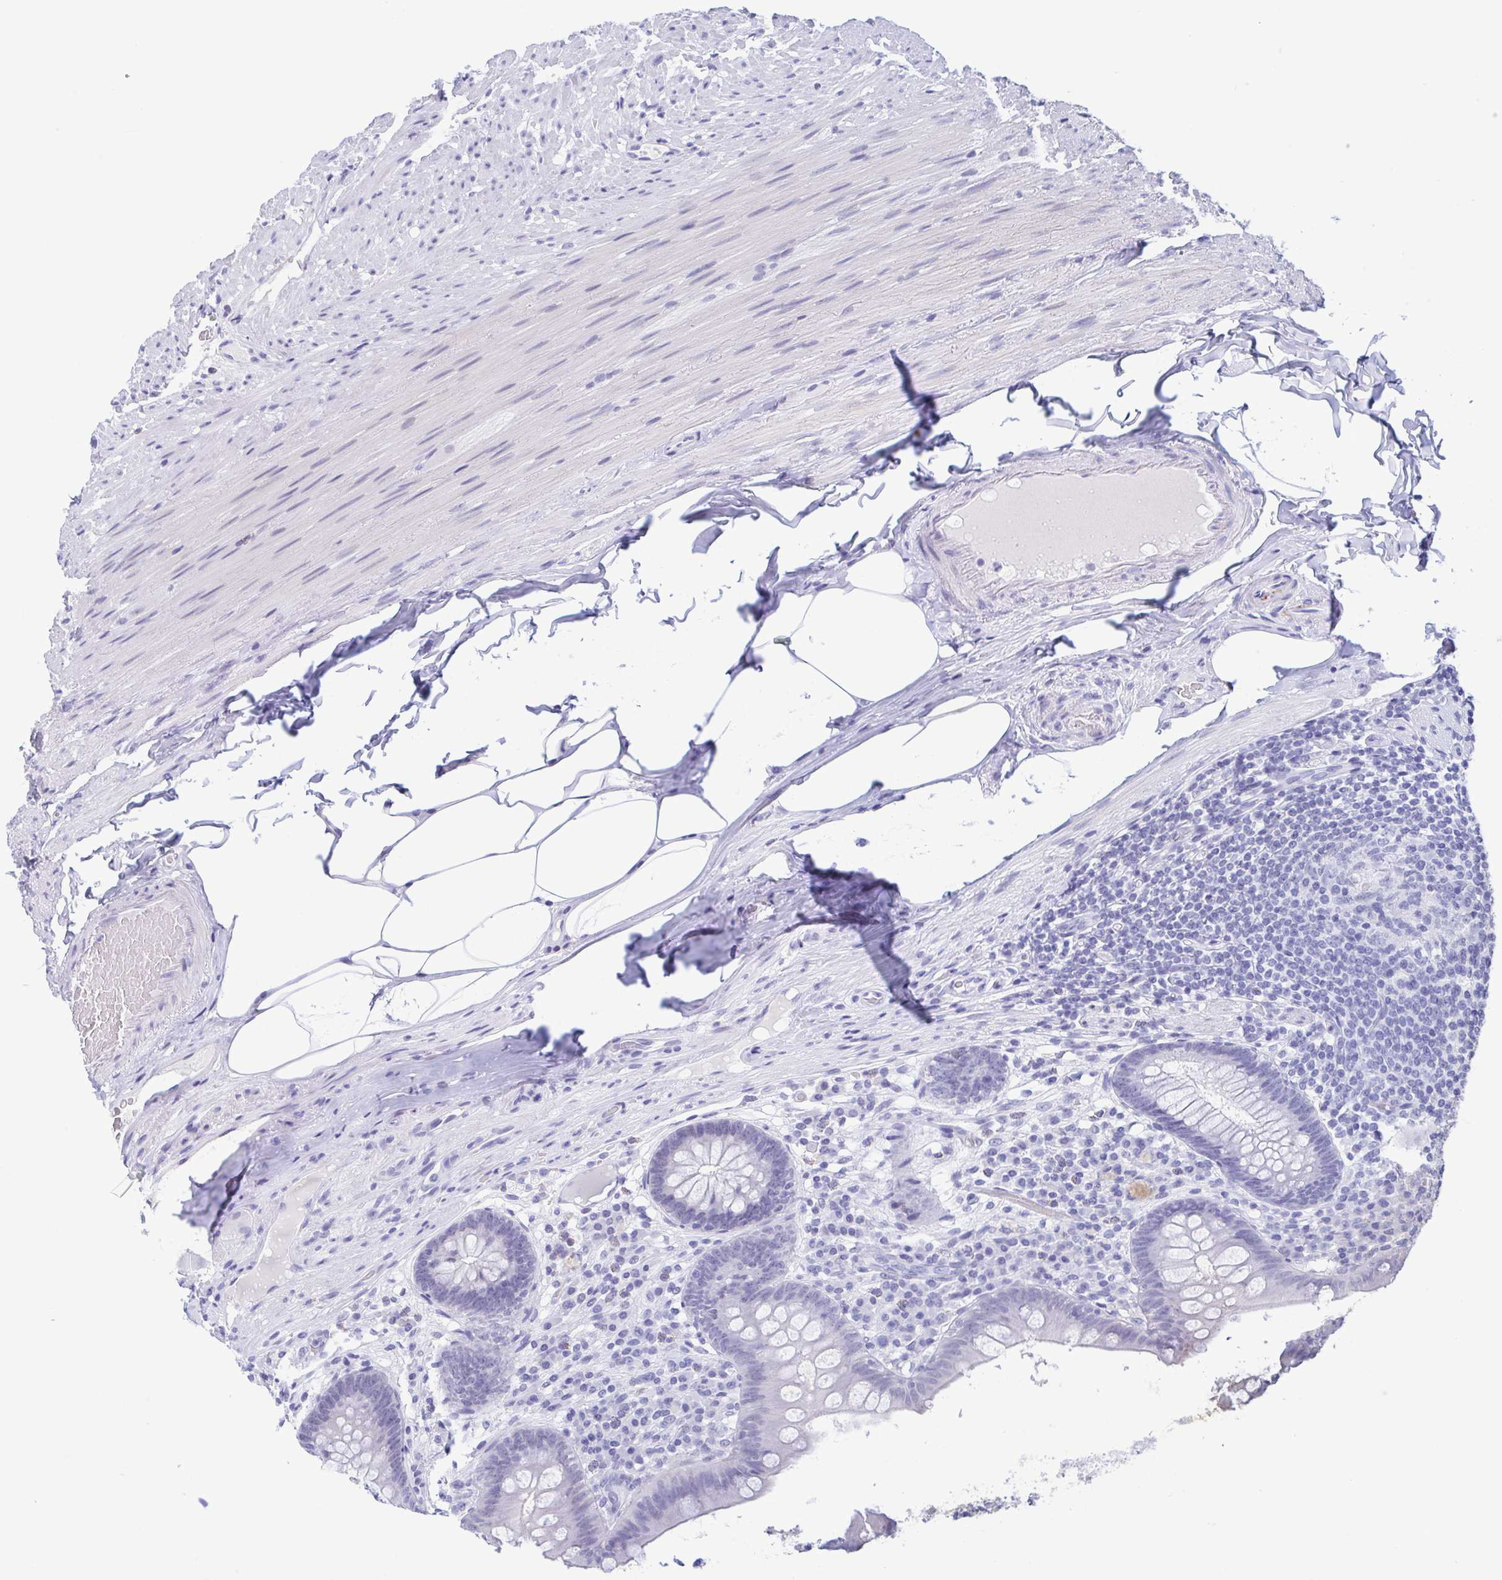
{"staining": {"intensity": "weak", "quantity": "<25%", "location": "nuclear"}, "tissue": "appendix", "cell_type": "Glandular cells", "image_type": "normal", "snomed": [{"axis": "morphology", "description": "Normal tissue, NOS"}, {"axis": "topography", "description": "Appendix"}], "caption": "Normal appendix was stained to show a protein in brown. There is no significant staining in glandular cells. Brightfield microscopy of IHC stained with DAB (3,3'-diaminobenzidine) (brown) and hematoxylin (blue), captured at high magnification.", "gene": "PERM1", "patient": {"sex": "male", "age": 71}}